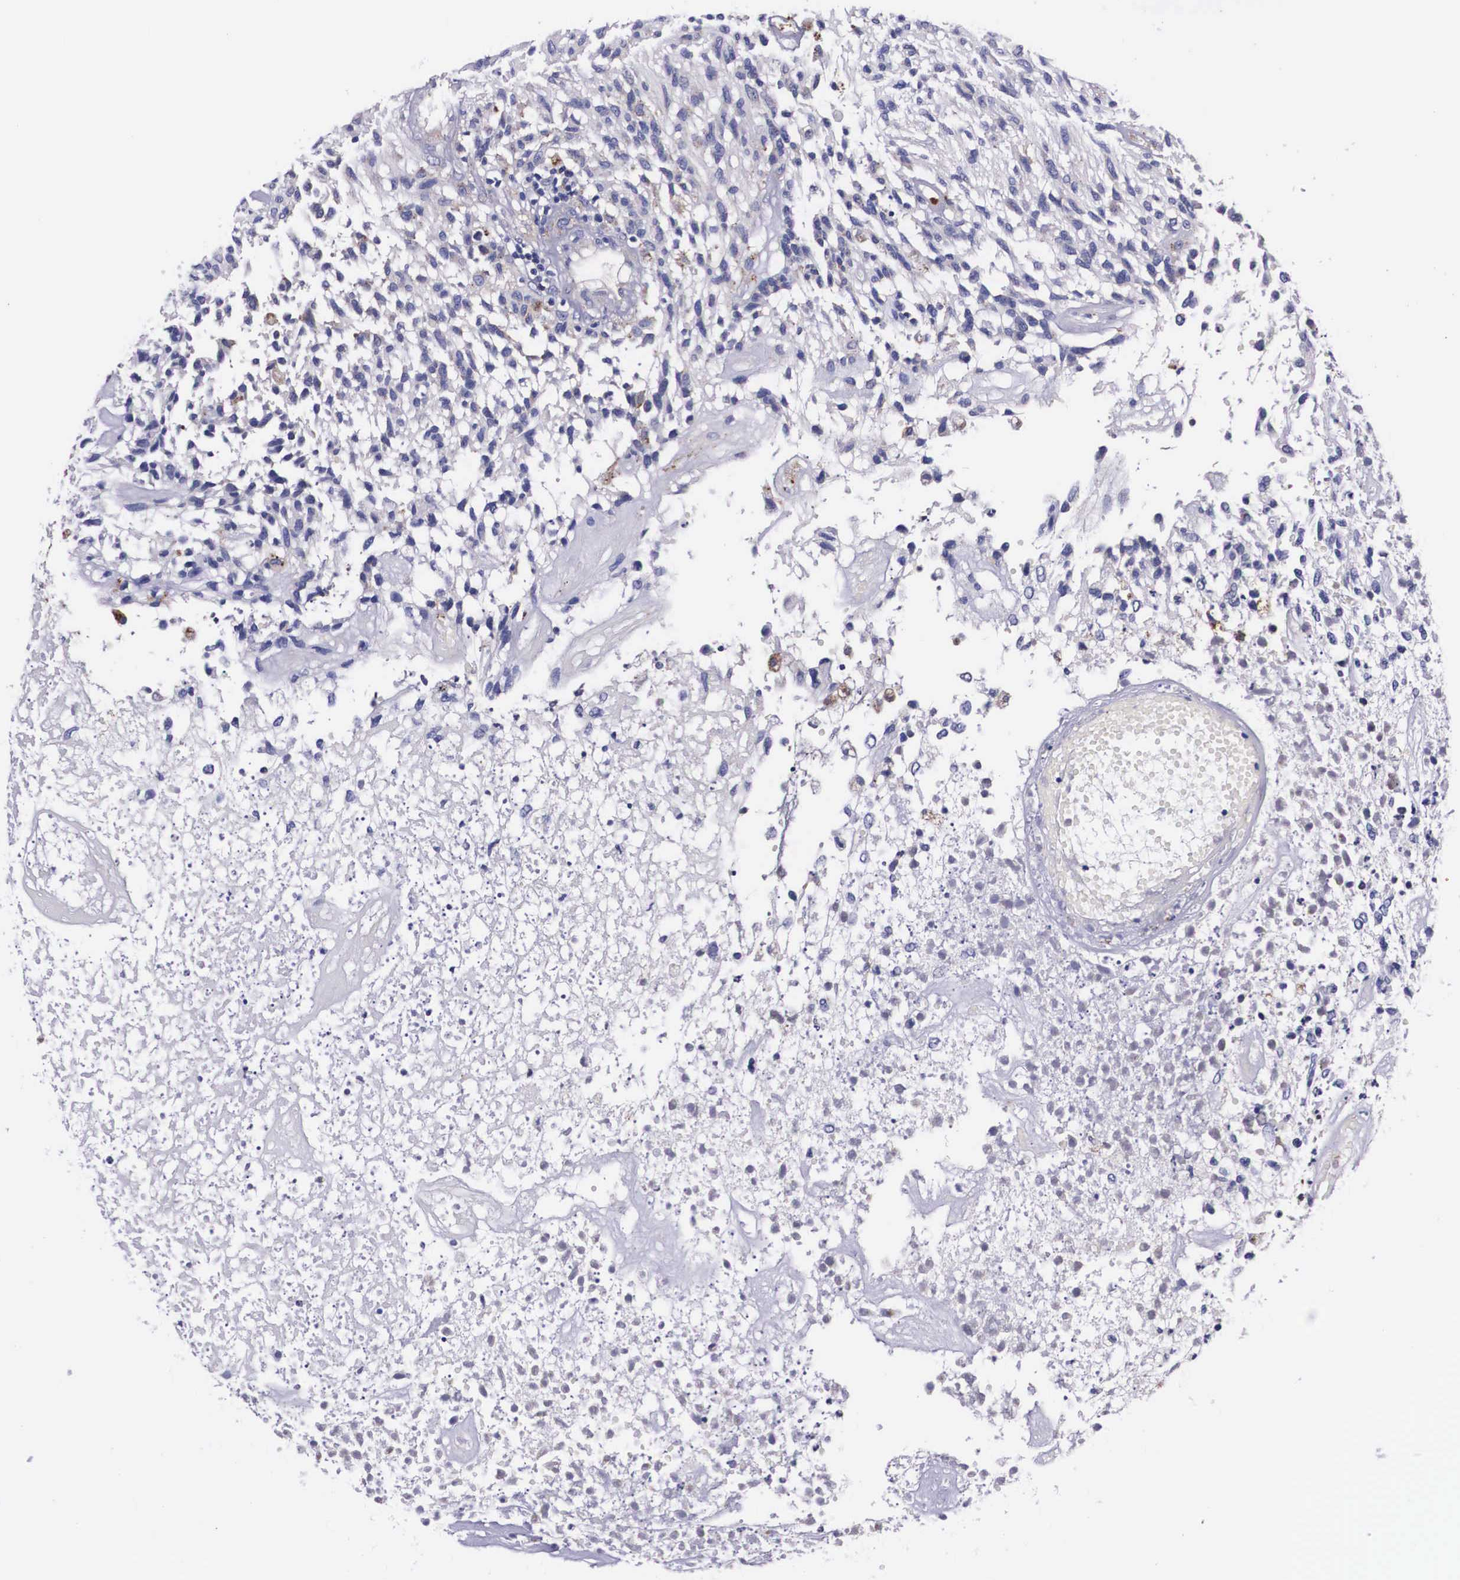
{"staining": {"intensity": "negative", "quantity": "none", "location": "none"}, "tissue": "glioma", "cell_type": "Tumor cells", "image_type": "cancer", "snomed": [{"axis": "morphology", "description": "Glioma, malignant, High grade"}, {"axis": "topography", "description": "Brain"}], "caption": "Immunohistochemistry (IHC) of glioma displays no staining in tumor cells. Nuclei are stained in blue.", "gene": "NAGA", "patient": {"sex": "male", "age": 77}}